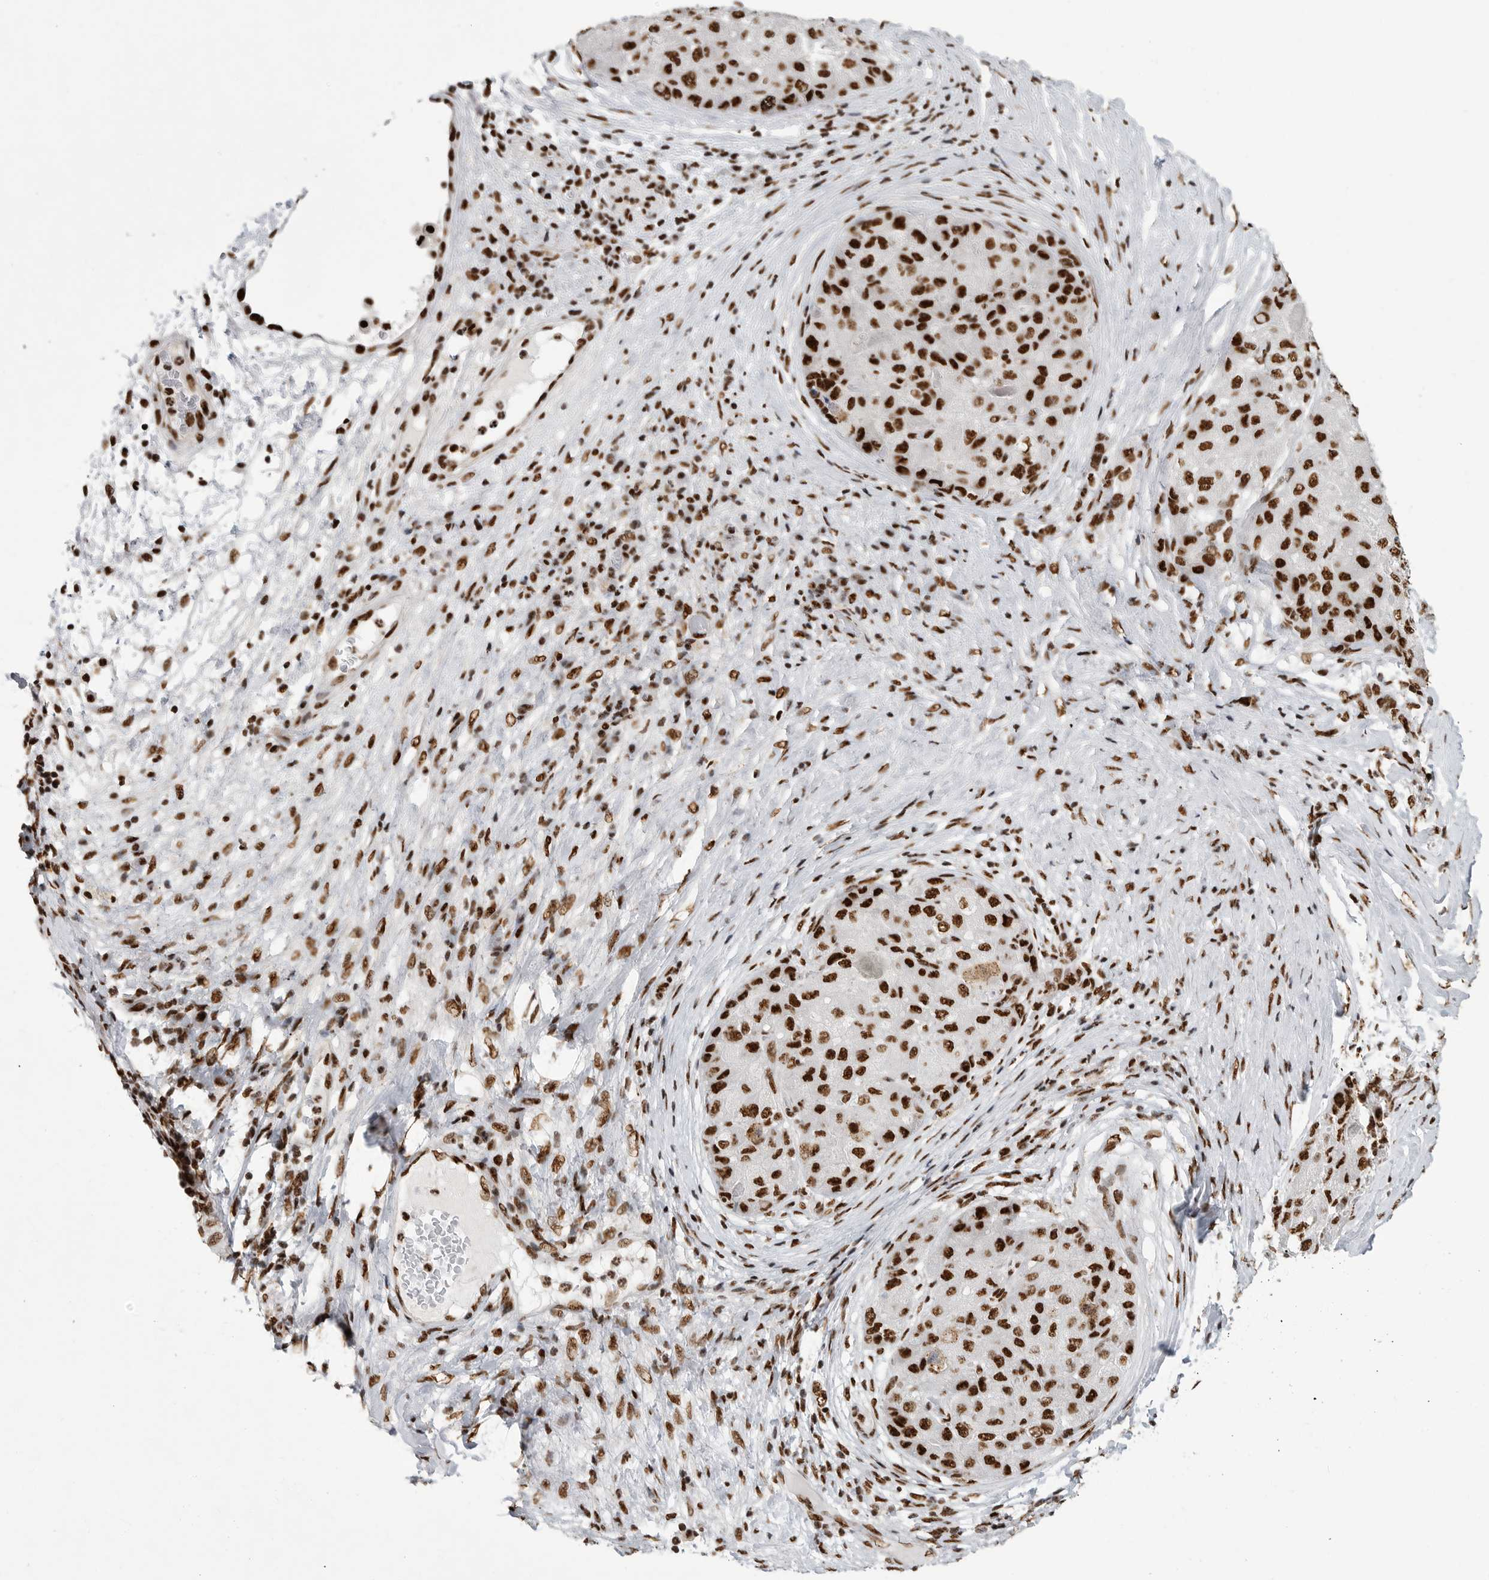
{"staining": {"intensity": "strong", "quantity": ">75%", "location": "nuclear"}, "tissue": "liver cancer", "cell_type": "Tumor cells", "image_type": "cancer", "snomed": [{"axis": "morphology", "description": "Carcinoma, Hepatocellular, NOS"}, {"axis": "topography", "description": "Liver"}], "caption": "Immunohistochemical staining of liver cancer (hepatocellular carcinoma) demonstrates high levels of strong nuclear expression in approximately >75% of tumor cells. (Brightfield microscopy of DAB IHC at high magnification).", "gene": "BCLAF1", "patient": {"sex": "male", "age": 80}}